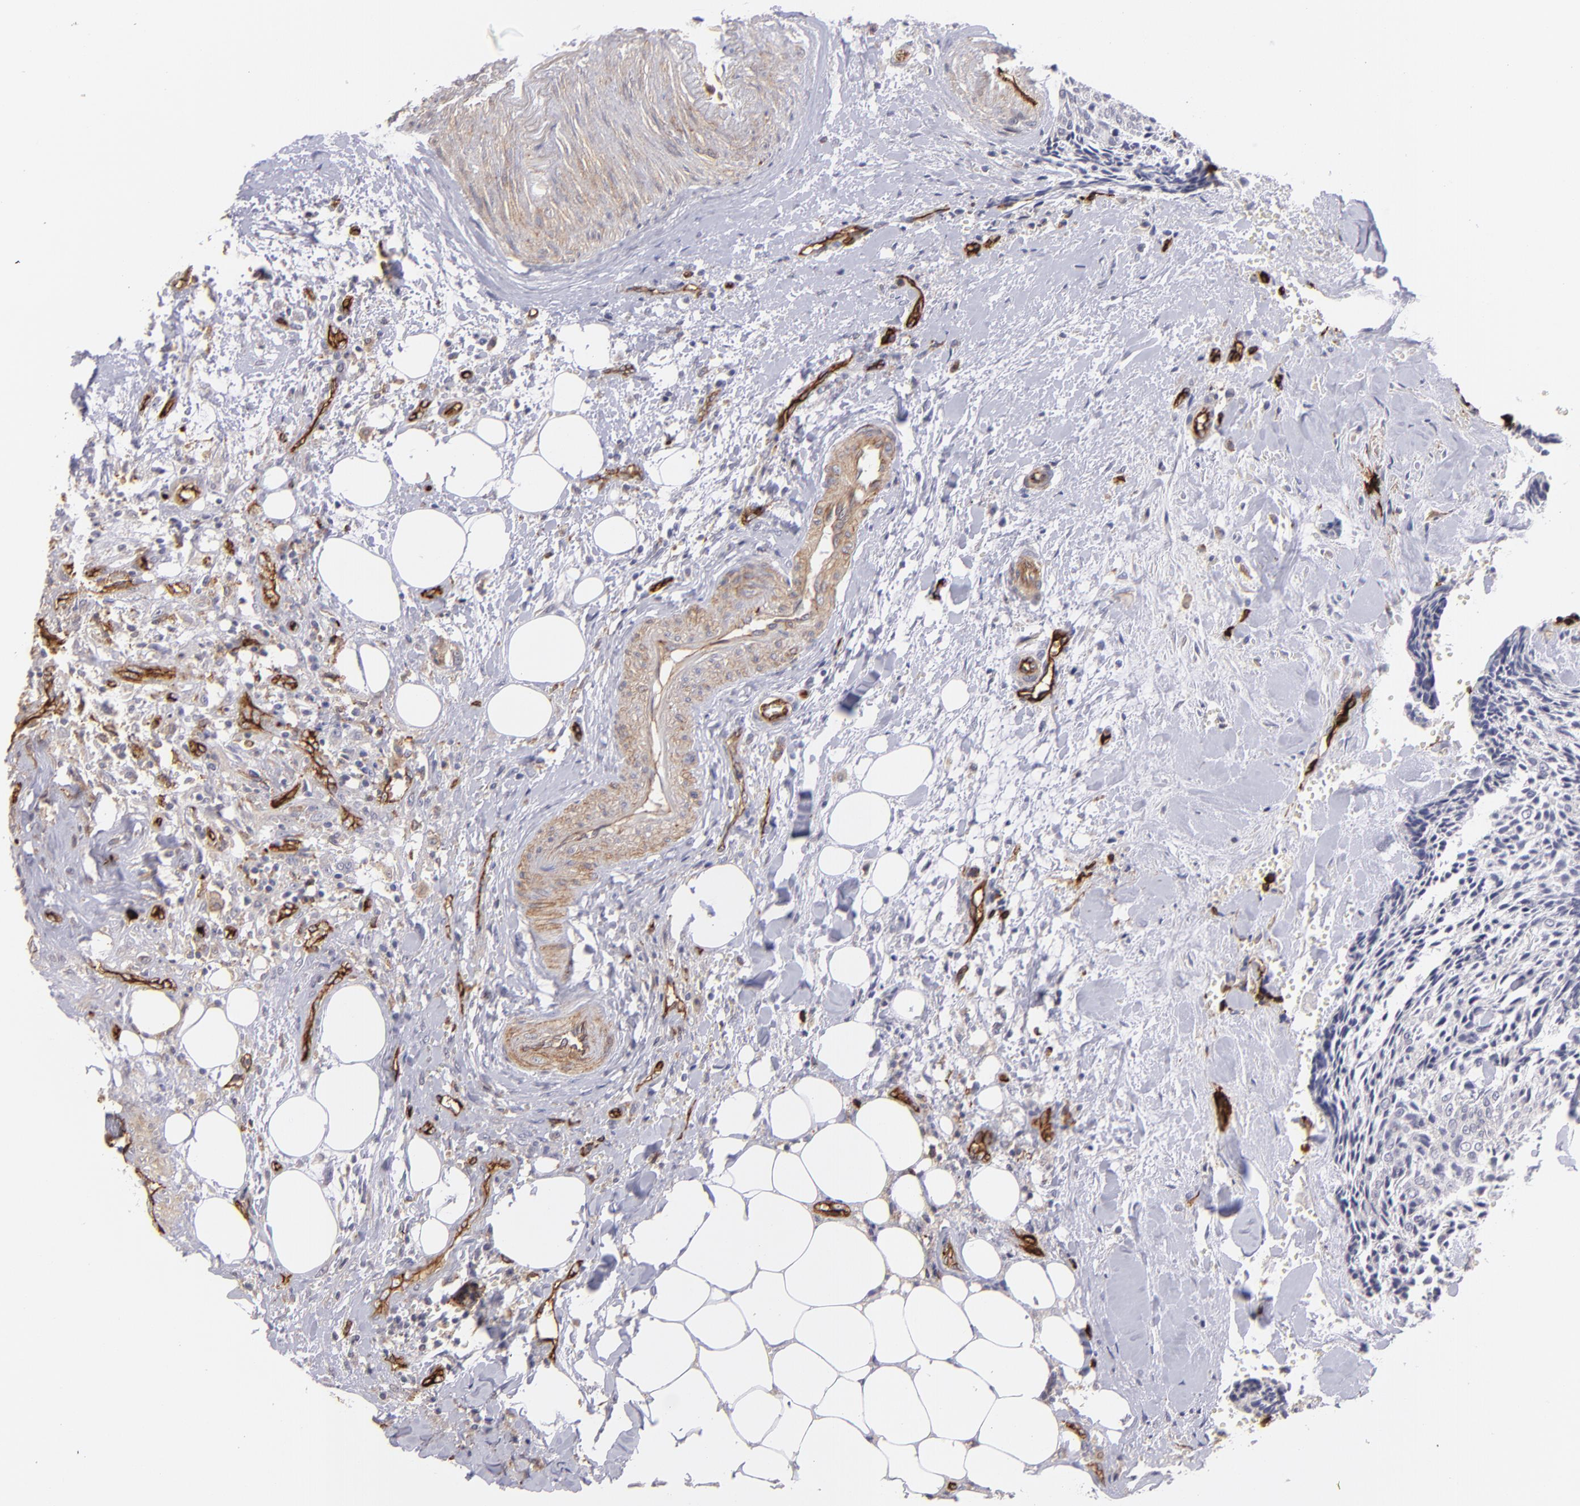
{"staining": {"intensity": "negative", "quantity": "none", "location": "none"}, "tissue": "head and neck cancer", "cell_type": "Tumor cells", "image_type": "cancer", "snomed": [{"axis": "morphology", "description": "Squamous cell carcinoma, NOS"}, {"axis": "topography", "description": "Salivary gland"}, {"axis": "topography", "description": "Head-Neck"}], "caption": "Head and neck squamous cell carcinoma was stained to show a protein in brown. There is no significant staining in tumor cells. The staining was performed using DAB to visualize the protein expression in brown, while the nuclei were stained in blue with hematoxylin (Magnification: 20x).", "gene": "DYSF", "patient": {"sex": "male", "age": 70}}